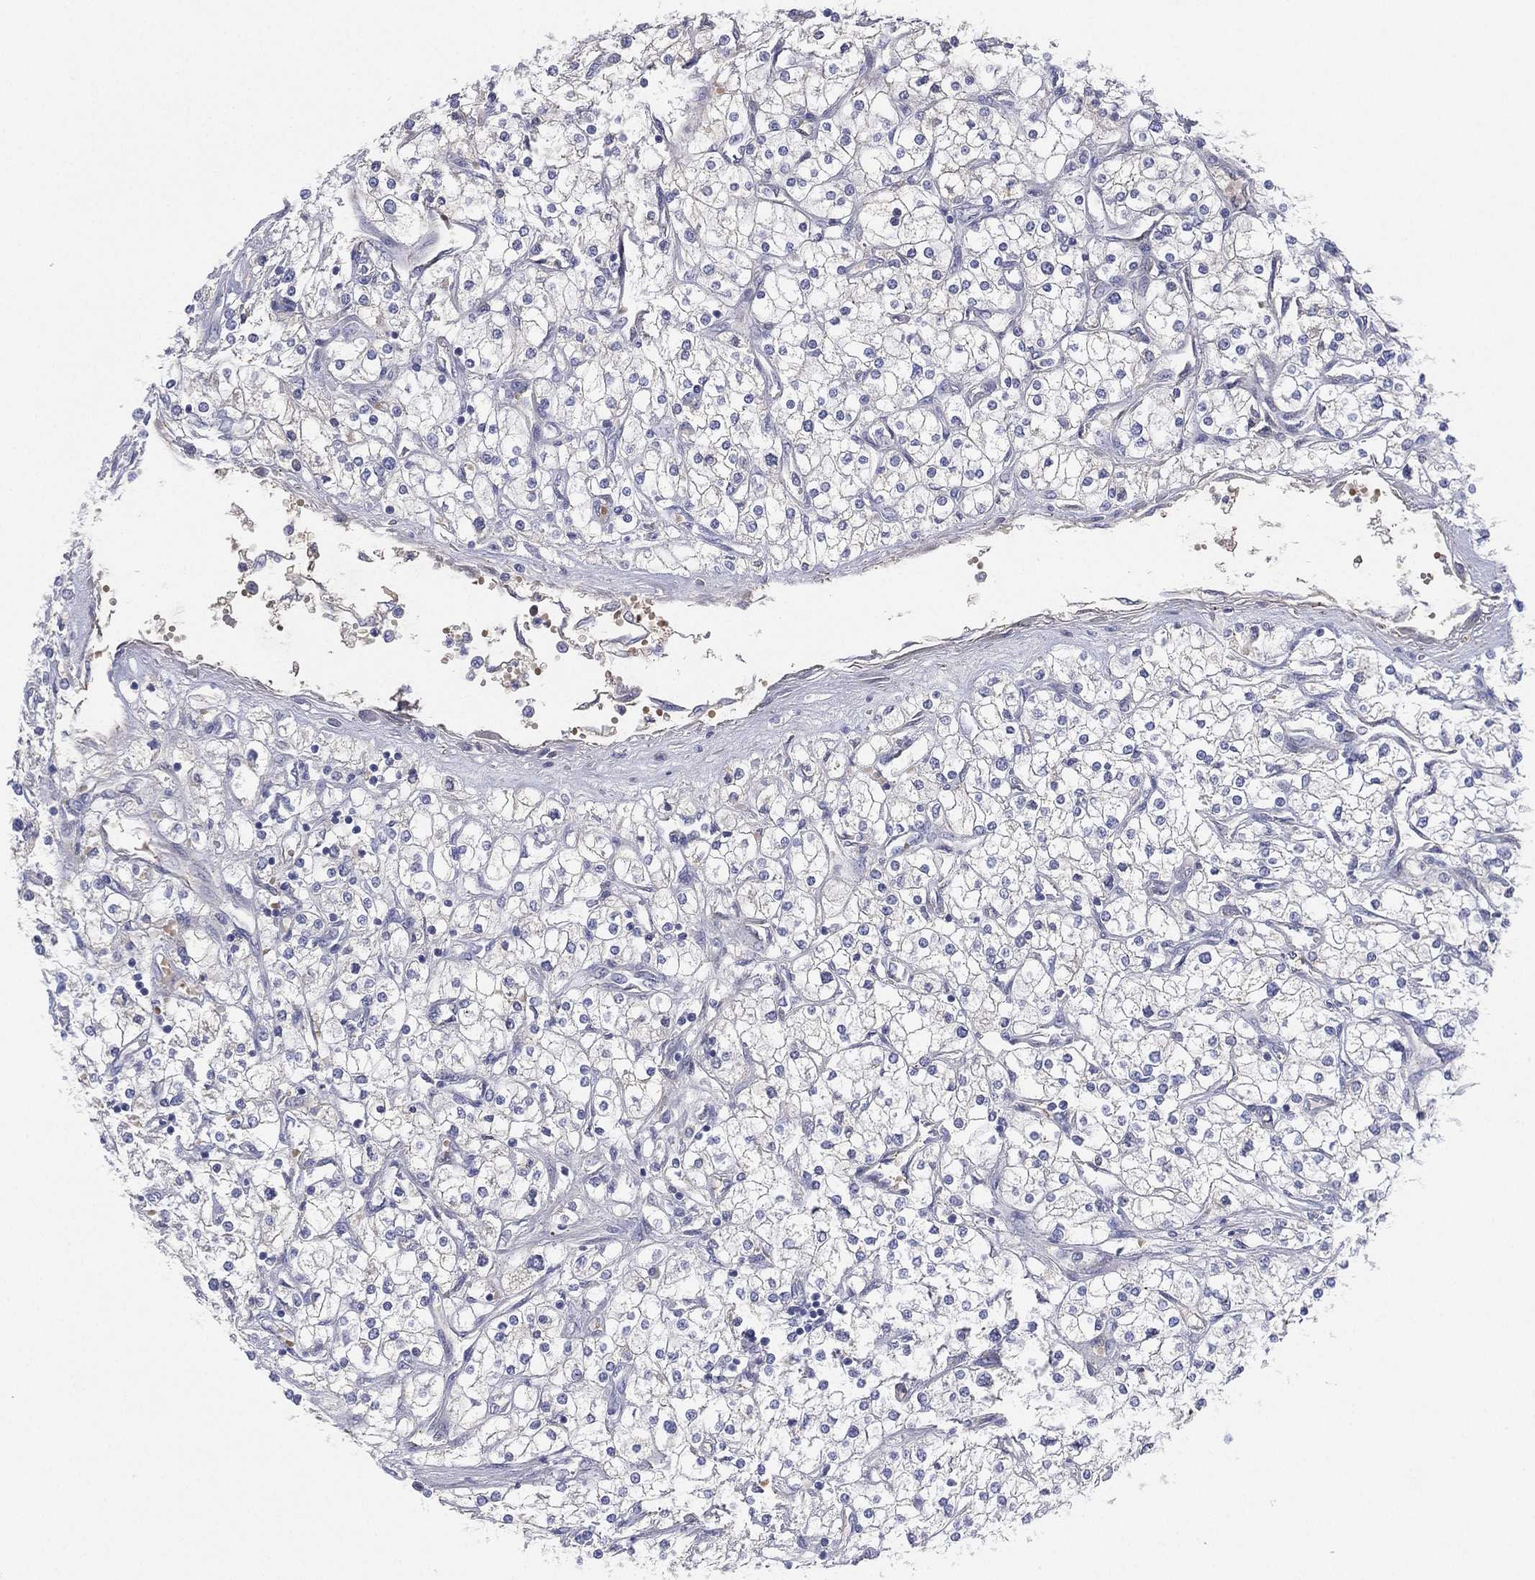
{"staining": {"intensity": "negative", "quantity": "none", "location": "none"}, "tissue": "renal cancer", "cell_type": "Tumor cells", "image_type": "cancer", "snomed": [{"axis": "morphology", "description": "Adenocarcinoma, NOS"}, {"axis": "topography", "description": "Kidney"}], "caption": "The image demonstrates no significant expression in tumor cells of renal adenocarcinoma. (DAB IHC with hematoxylin counter stain).", "gene": "CYP2D6", "patient": {"sex": "male", "age": 80}}